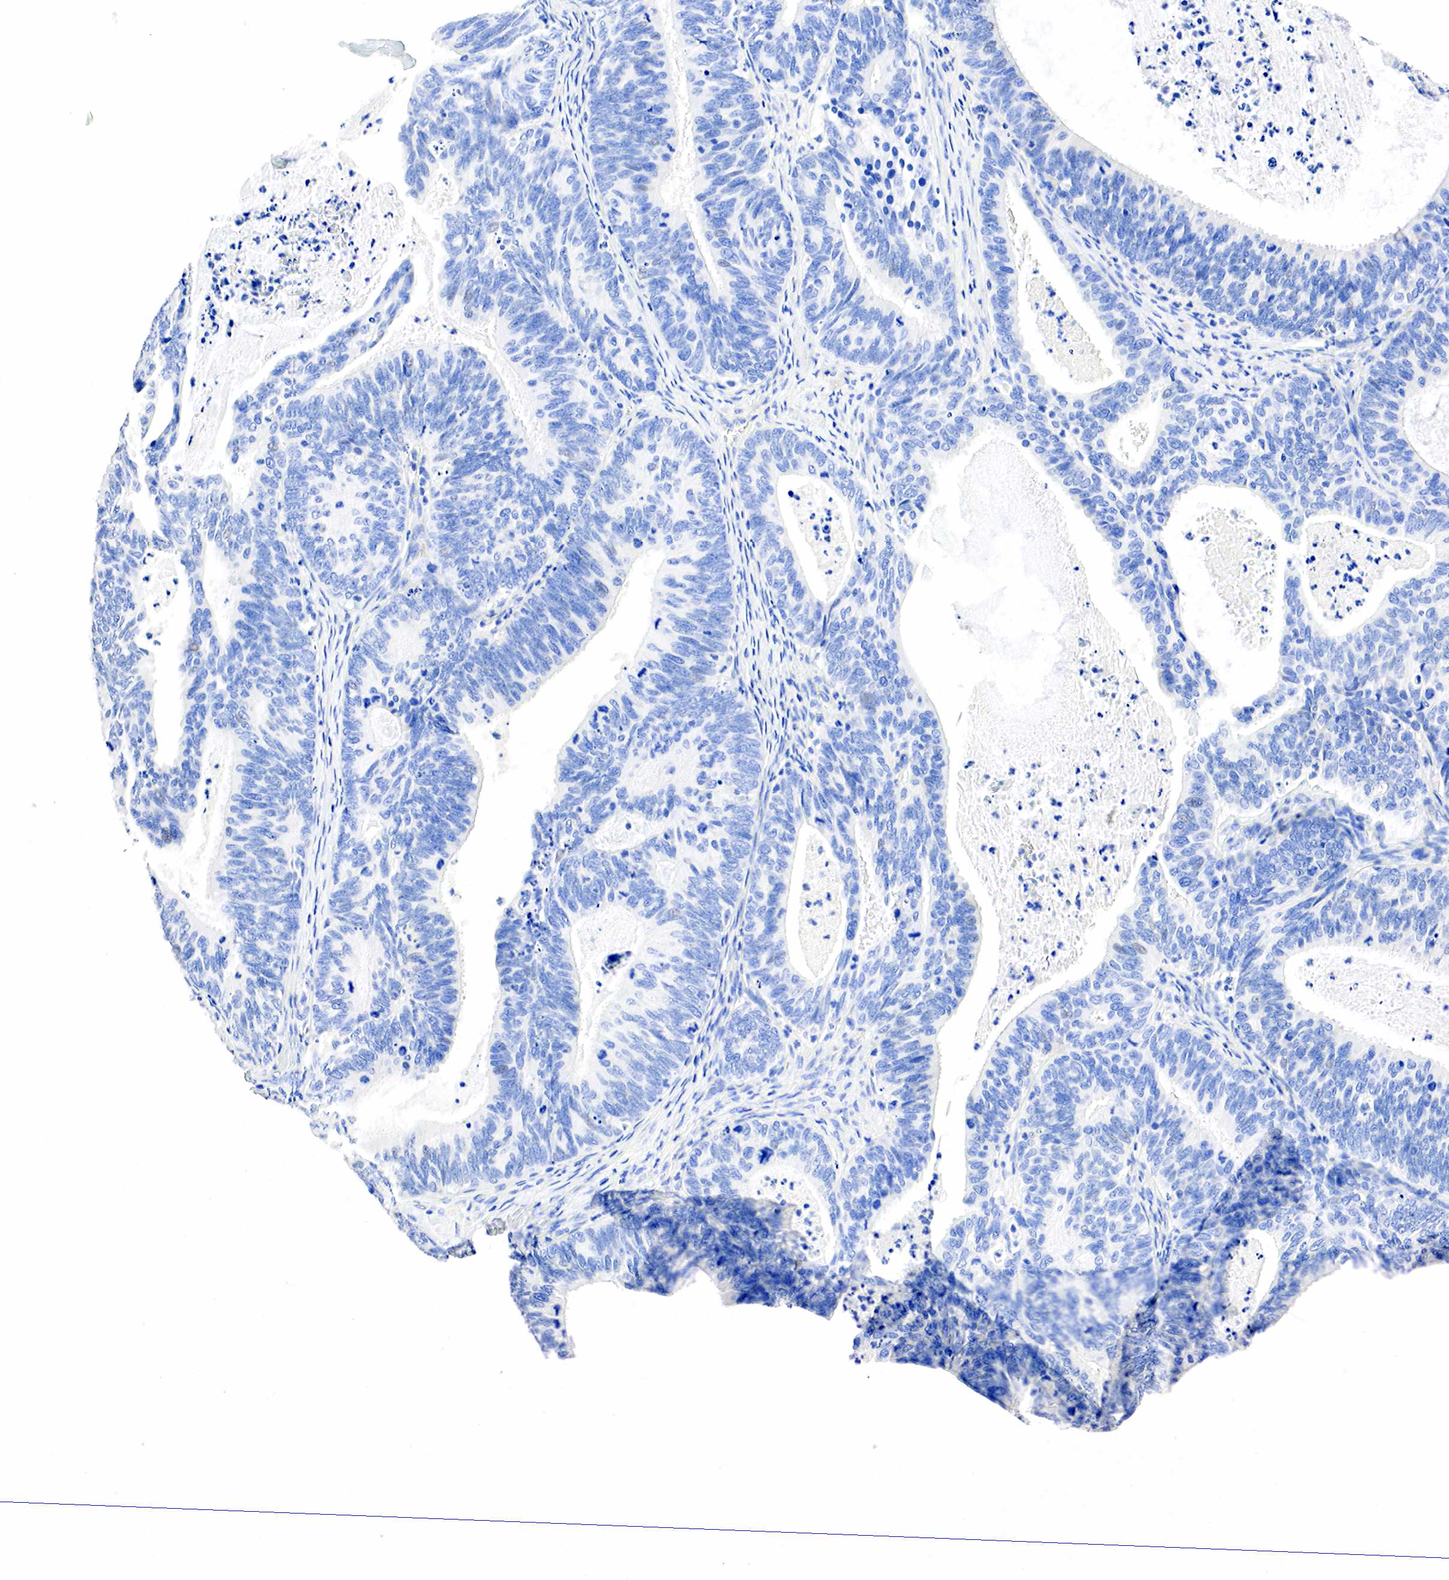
{"staining": {"intensity": "negative", "quantity": "none", "location": "none"}, "tissue": "ovarian cancer", "cell_type": "Tumor cells", "image_type": "cancer", "snomed": [{"axis": "morphology", "description": "Carcinoma, endometroid"}, {"axis": "topography", "description": "Ovary"}], "caption": "Ovarian endometroid carcinoma was stained to show a protein in brown. There is no significant expression in tumor cells.", "gene": "SST", "patient": {"sex": "female", "age": 52}}